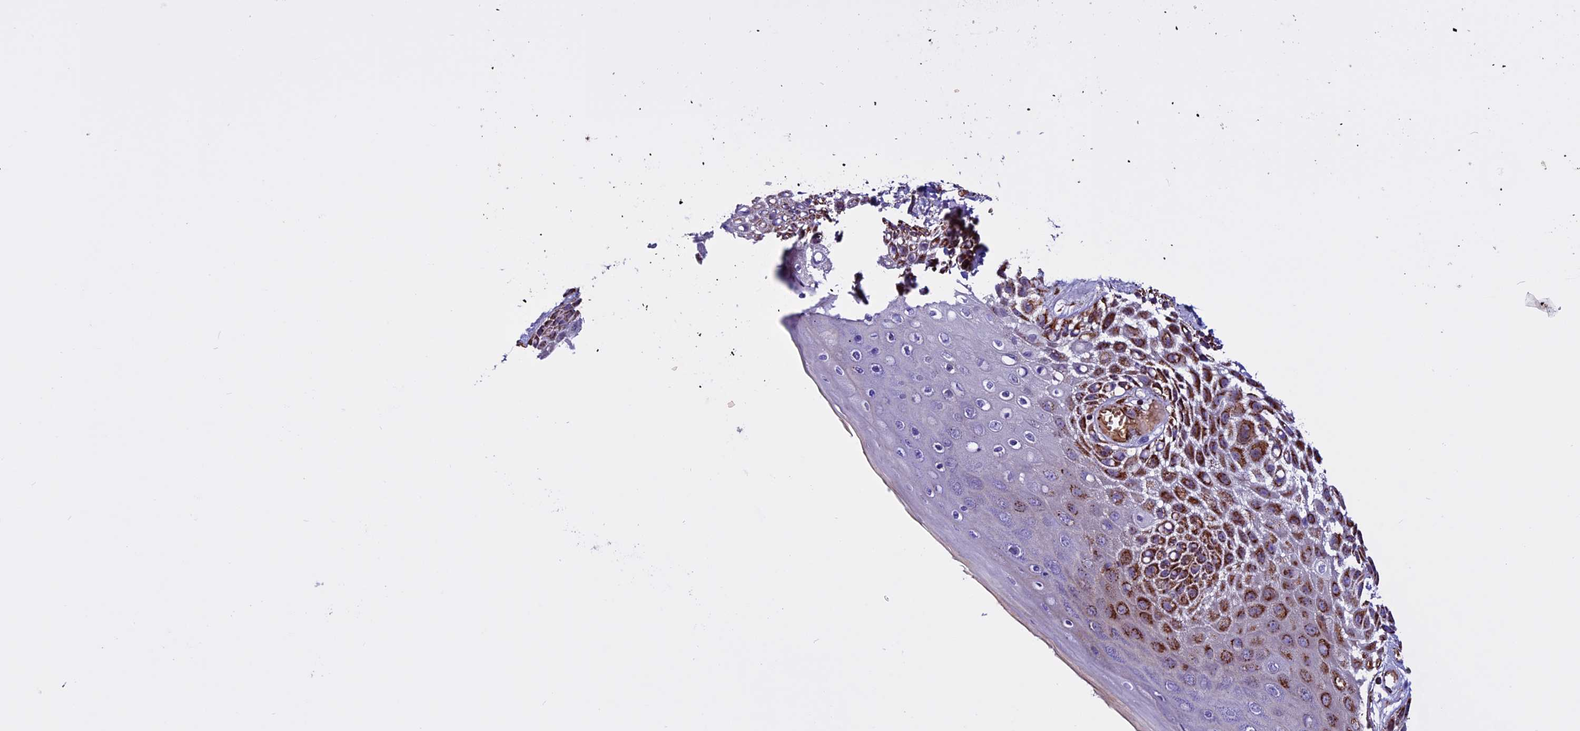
{"staining": {"intensity": "strong", "quantity": "25%-75%", "location": "cytoplasmic/membranous"}, "tissue": "skin", "cell_type": "Epidermal cells", "image_type": "normal", "snomed": [{"axis": "morphology", "description": "Normal tissue, NOS"}, {"axis": "topography", "description": "Anal"}], "caption": "The photomicrograph reveals immunohistochemical staining of benign skin. There is strong cytoplasmic/membranous staining is seen in approximately 25%-75% of epidermal cells. (brown staining indicates protein expression, while blue staining denotes nuclei).", "gene": "CX3CL1", "patient": {"sex": "male", "age": 78}}